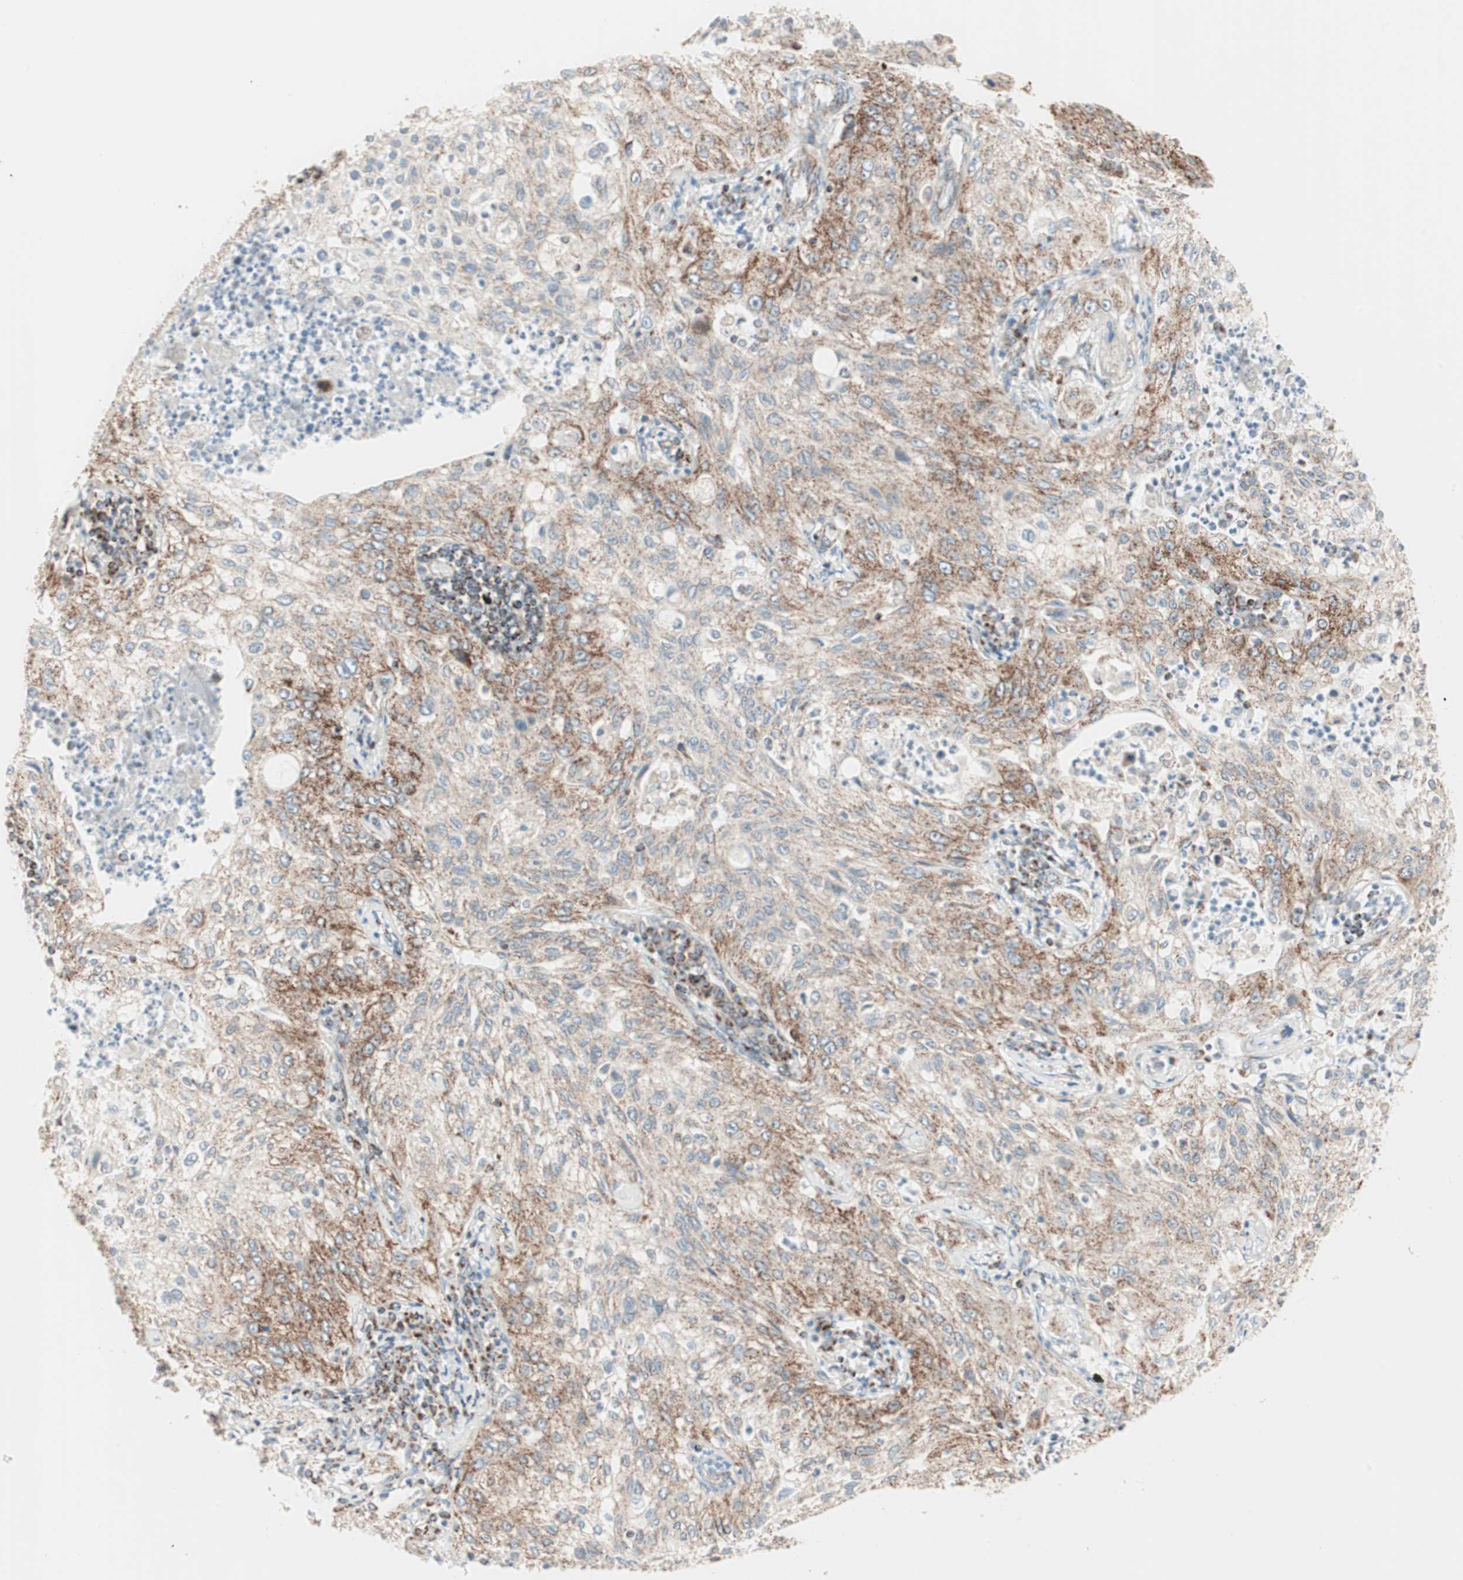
{"staining": {"intensity": "moderate", "quantity": ">75%", "location": "cytoplasmic/membranous"}, "tissue": "lung cancer", "cell_type": "Tumor cells", "image_type": "cancer", "snomed": [{"axis": "morphology", "description": "Inflammation, NOS"}, {"axis": "morphology", "description": "Squamous cell carcinoma, NOS"}, {"axis": "topography", "description": "Lymph node"}, {"axis": "topography", "description": "Soft tissue"}, {"axis": "topography", "description": "Lung"}], "caption": "Lung cancer (squamous cell carcinoma) stained for a protein exhibits moderate cytoplasmic/membranous positivity in tumor cells. The staining was performed using DAB to visualize the protein expression in brown, while the nuclei were stained in blue with hematoxylin (Magnification: 20x).", "gene": "TOMM20", "patient": {"sex": "male", "age": 66}}